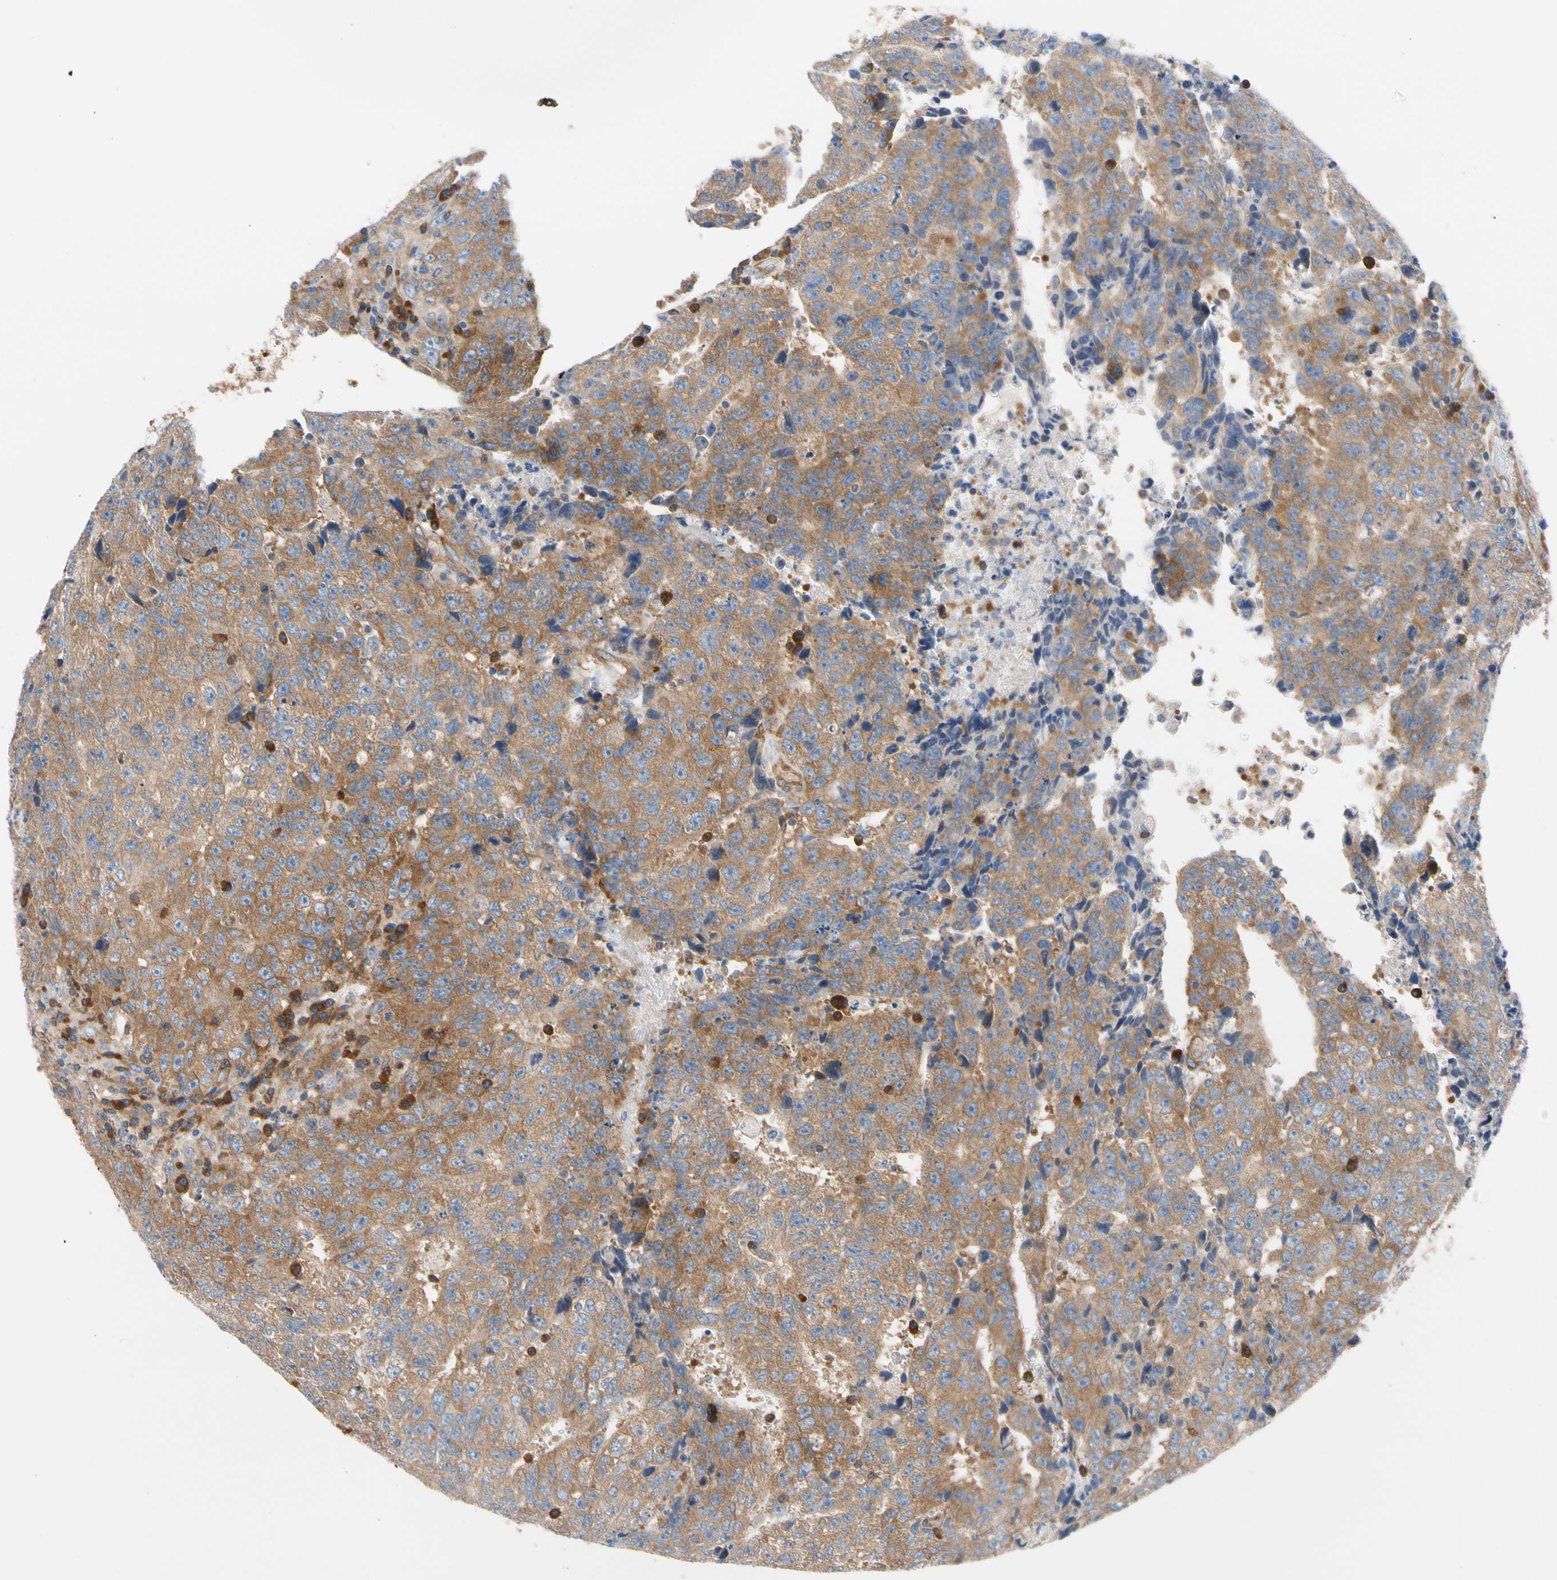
{"staining": {"intensity": "moderate", "quantity": ">75%", "location": "cytoplasmic/membranous"}, "tissue": "testis cancer", "cell_type": "Tumor cells", "image_type": "cancer", "snomed": [{"axis": "morphology", "description": "Necrosis, NOS"}, {"axis": "morphology", "description": "Carcinoma, Embryonal, NOS"}, {"axis": "topography", "description": "Testis"}], "caption": "This is a histology image of immunohistochemistry (IHC) staining of embryonal carcinoma (testis), which shows moderate staining in the cytoplasmic/membranous of tumor cells.", "gene": "GPHN", "patient": {"sex": "male", "age": 19}}